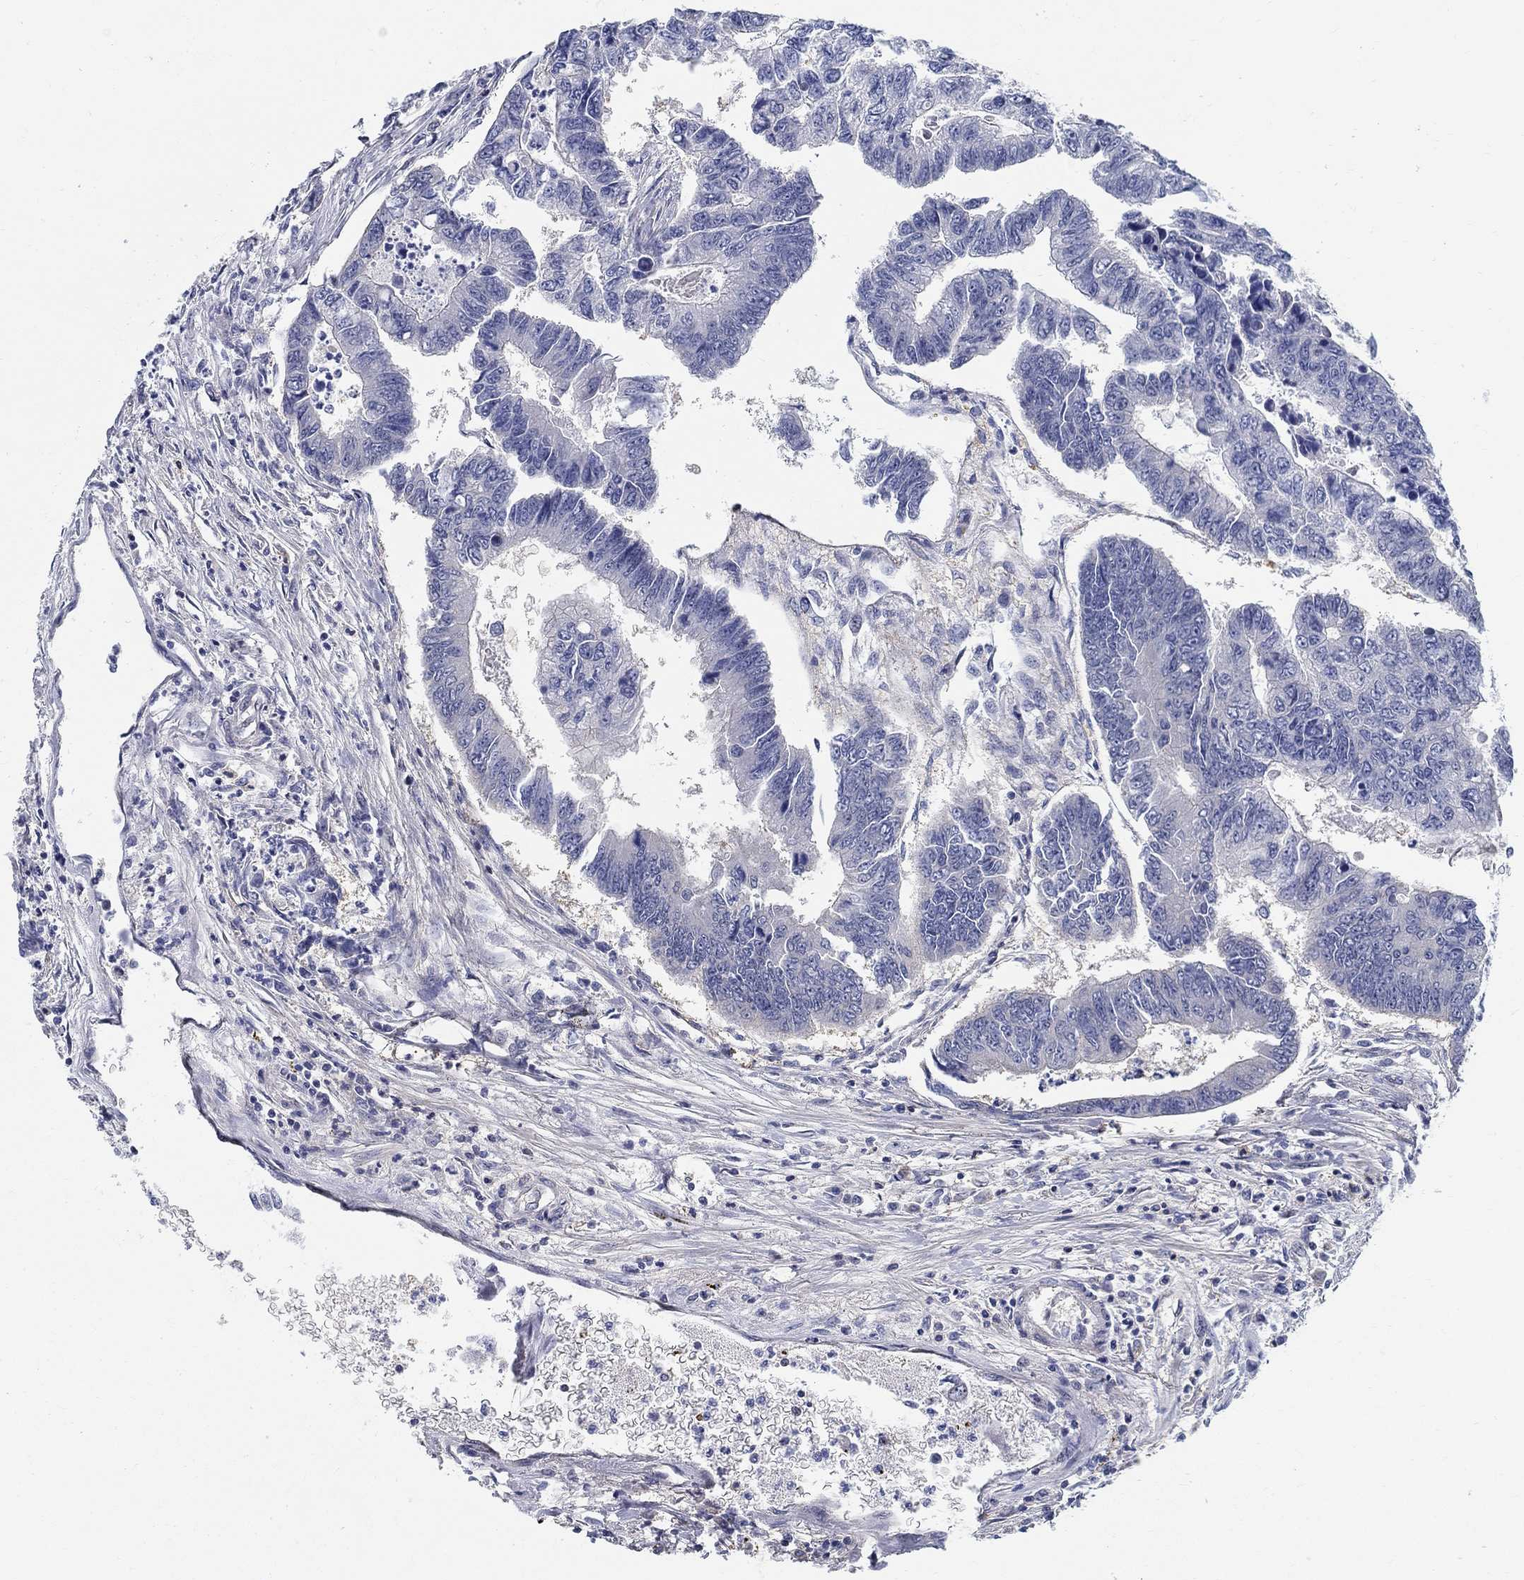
{"staining": {"intensity": "negative", "quantity": "none", "location": "none"}, "tissue": "colorectal cancer", "cell_type": "Tumor cells", "image_type": "cancer", "snomed": [{"axis": "morphology", "description": "Adenocarcinoma, NOS"}, {"axis": "topography", "description": "Colon"}], "caption": "DAB immunohistochemical staining of human colorectal cancer demonstrates no significant expression in tumor cells.", "gene": "C16orf46", "patient": {"sex": "female", "age": 65}}